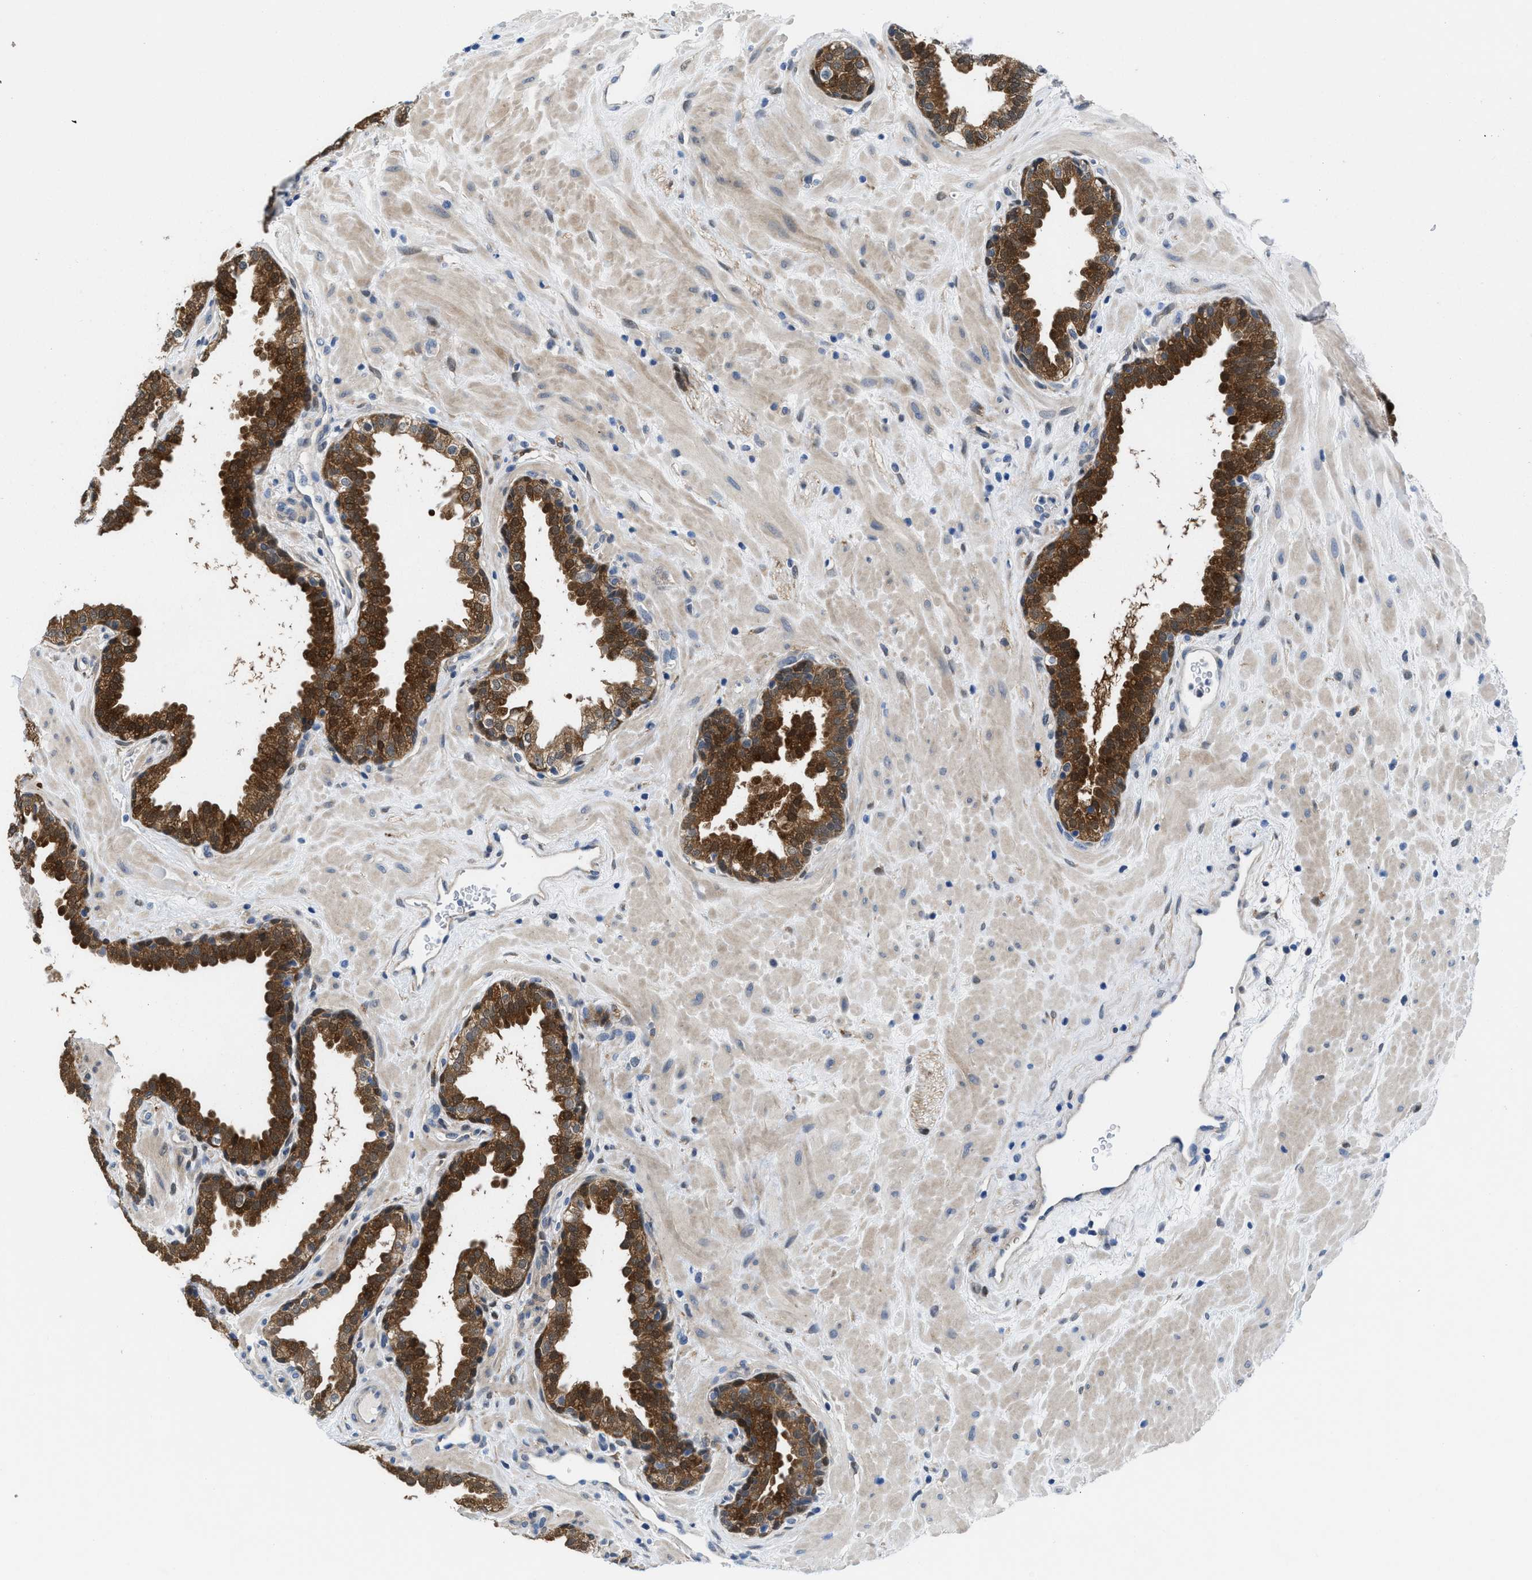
{"staining": {"intensity": "strong", "quantity": ">75%", "location": "cytoplasmic/membranous,nuclear"}, "tissue": "prostate", "cell_type": "Glandular cells", "image_type": "normal", "snomed": [{"axis": "morphology", "description": "Normal tissue, NOS"}, {"axis": "topography", "description": "Prostate"}], "caption": "Immunohistochemistry (IHC) of unremarkable human prostate exhibits high levels of strong cytoplasmic/membranous,nuclear positivity in approximately >75% of glandular cells. (Brightfield microscopy of DAB IHC at high magnification).", "gene": "CBR1", "patient": {"sex": "male", "age": 51}}